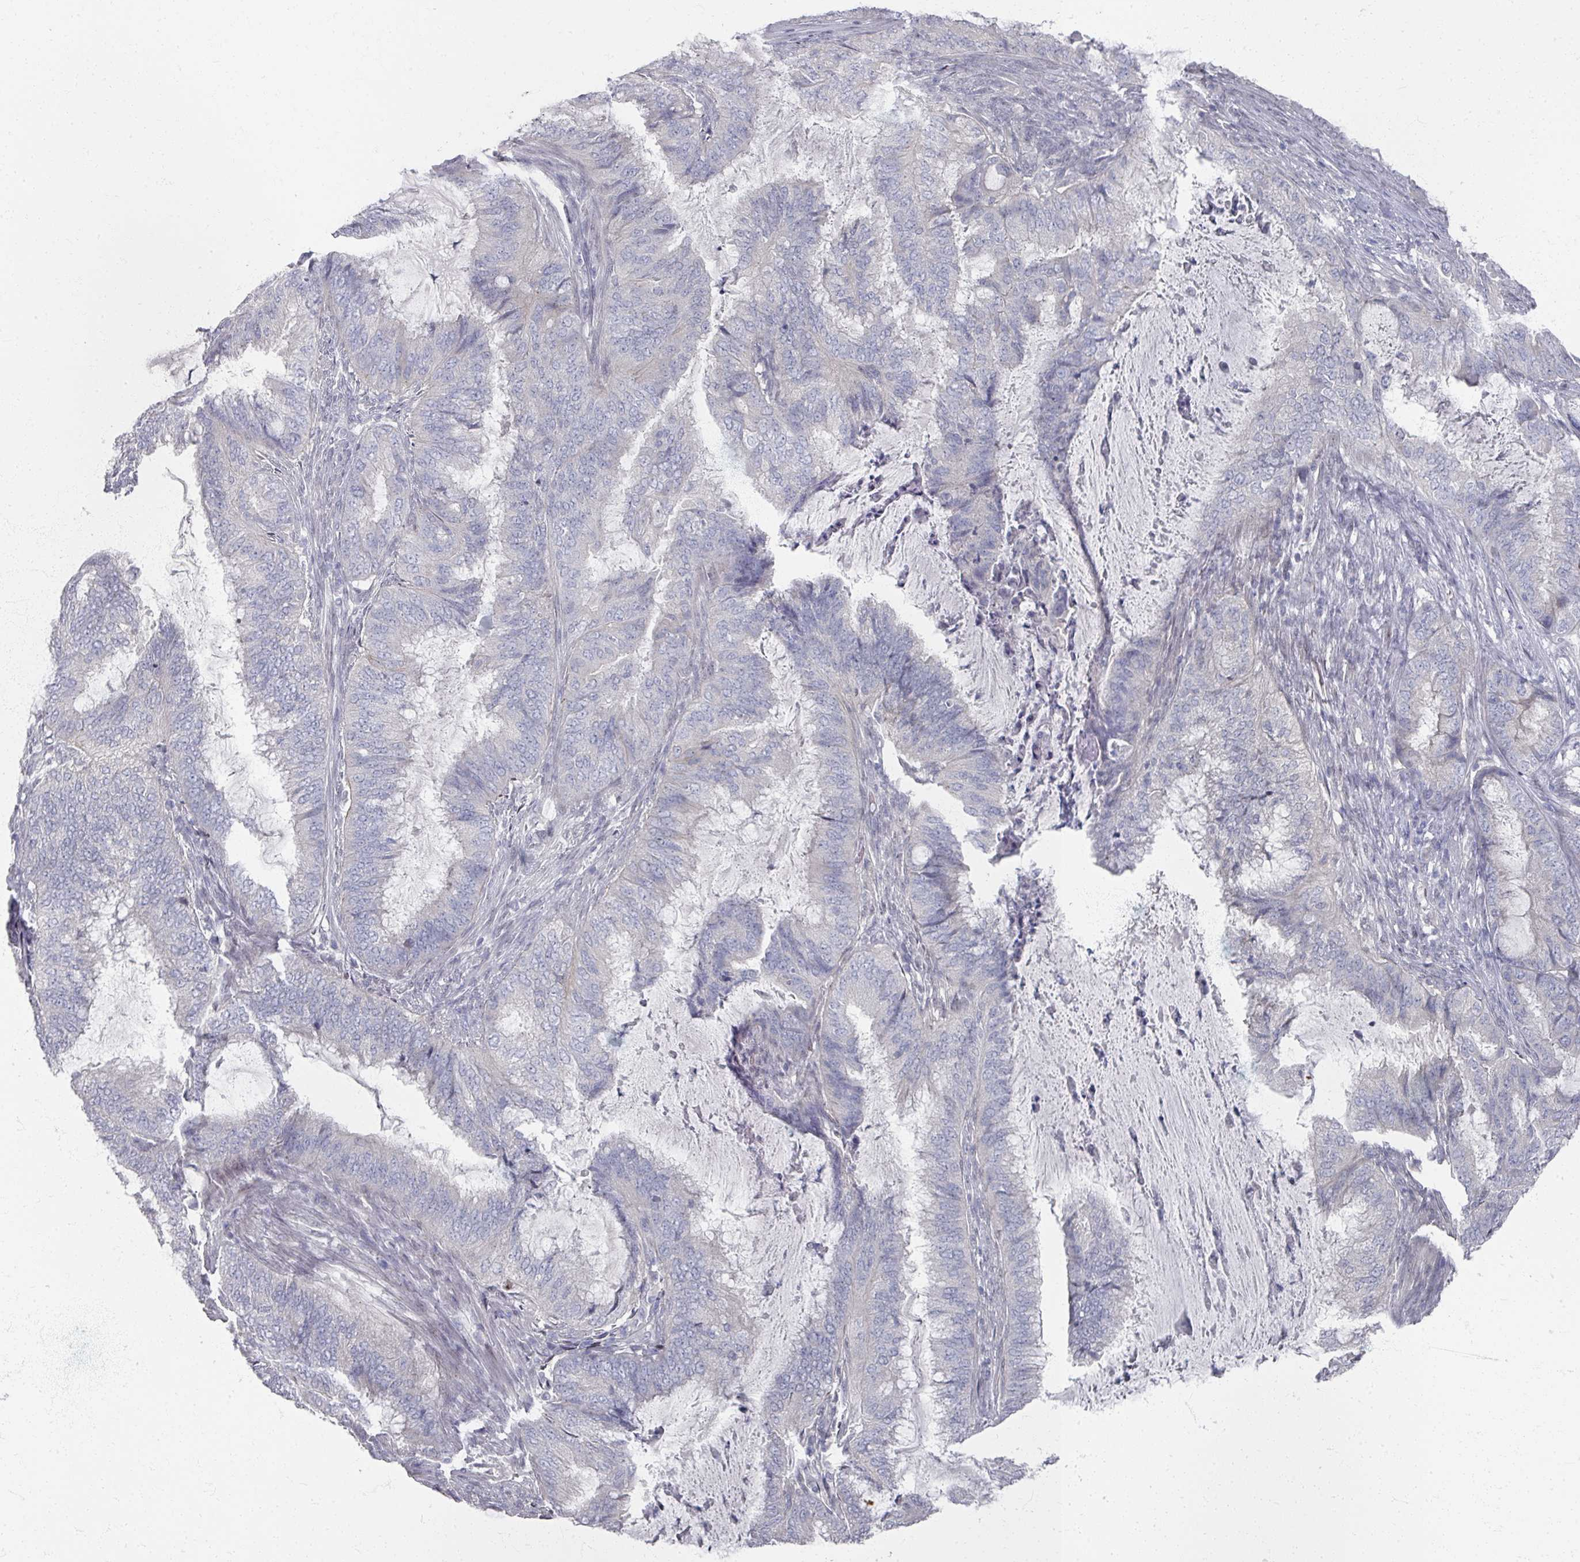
{"staining": {"intensity": "negative", "quantity": "none", "location": "none"}, "tissue": "endometrial cancer", "cell_type": "Tumor cells", "image_type": "cancer", "snomed": [{"axis": "morphology", "description": "Adenocarcinoma, NOS"}, {"axis": "topography", "description": "Endometrium"}], "caption": "DAB (3,3'-diaminobenzidine) immunohistochemical staining of human endometrial adenocarcinoma shows no significant expression in tumor cells.", "gene": "TTYH3", "patient": {"sex": "female", "age": 51}}